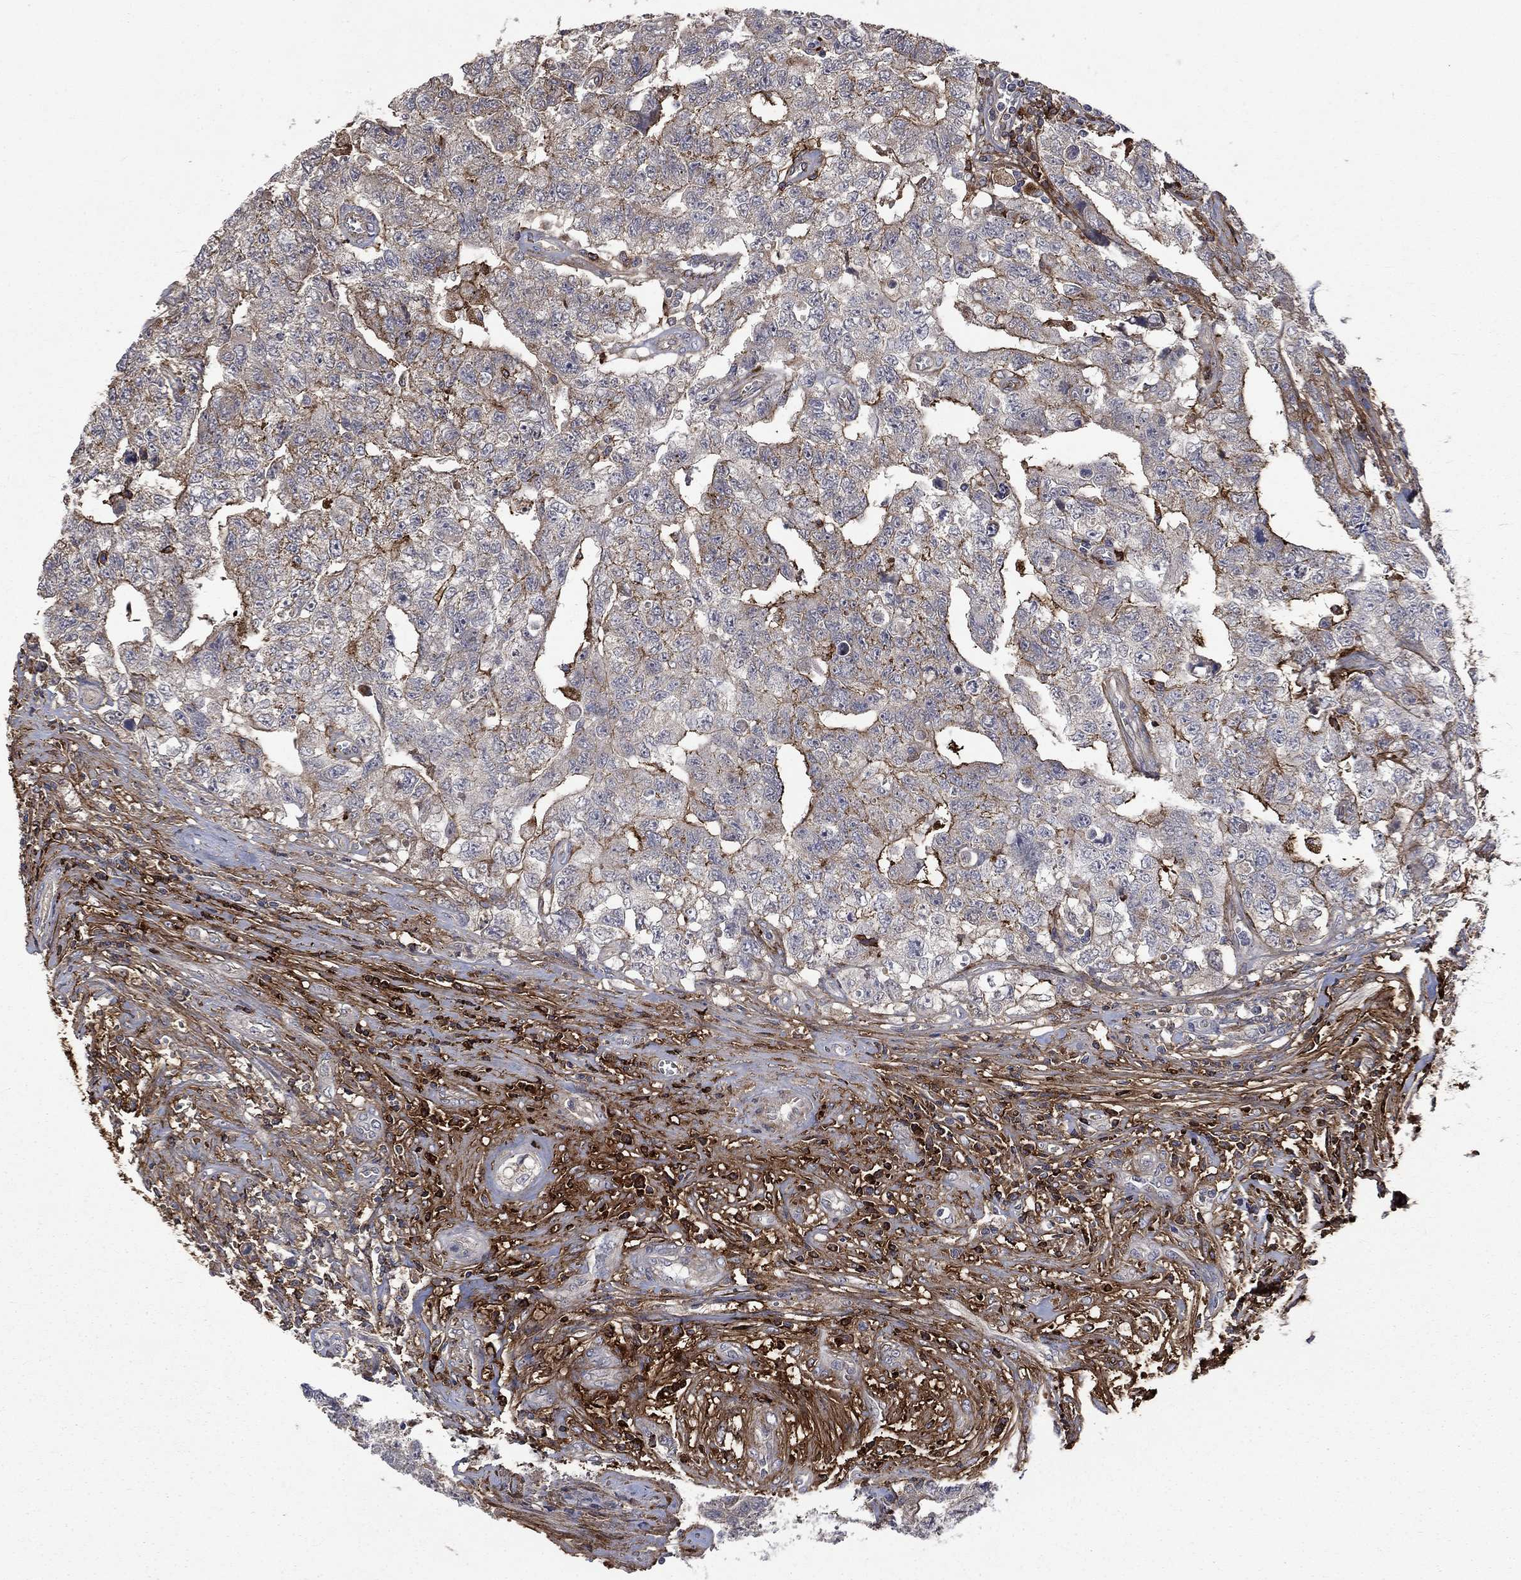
{"staining": {"intensity": "moderate", "quantity": "<25%", "location": "cytoplasmic/membranous"}, "tissue": "testis cancer", "cell_type": "Tumor cells", "image_type": "cancer", "snomed": [{"axis": "morphology", "description": "Carcinoma, Embryonal, NOS"}, {"axis": "topography", "description": "Testis"}], "caption": "Embryonal carcinoma (testis) stained for a protein displays moderate cytoplasmic/membranous positivity in tumor cells.", "gene": "VCAN", "patient": {"sex": "male", "age": 24}}